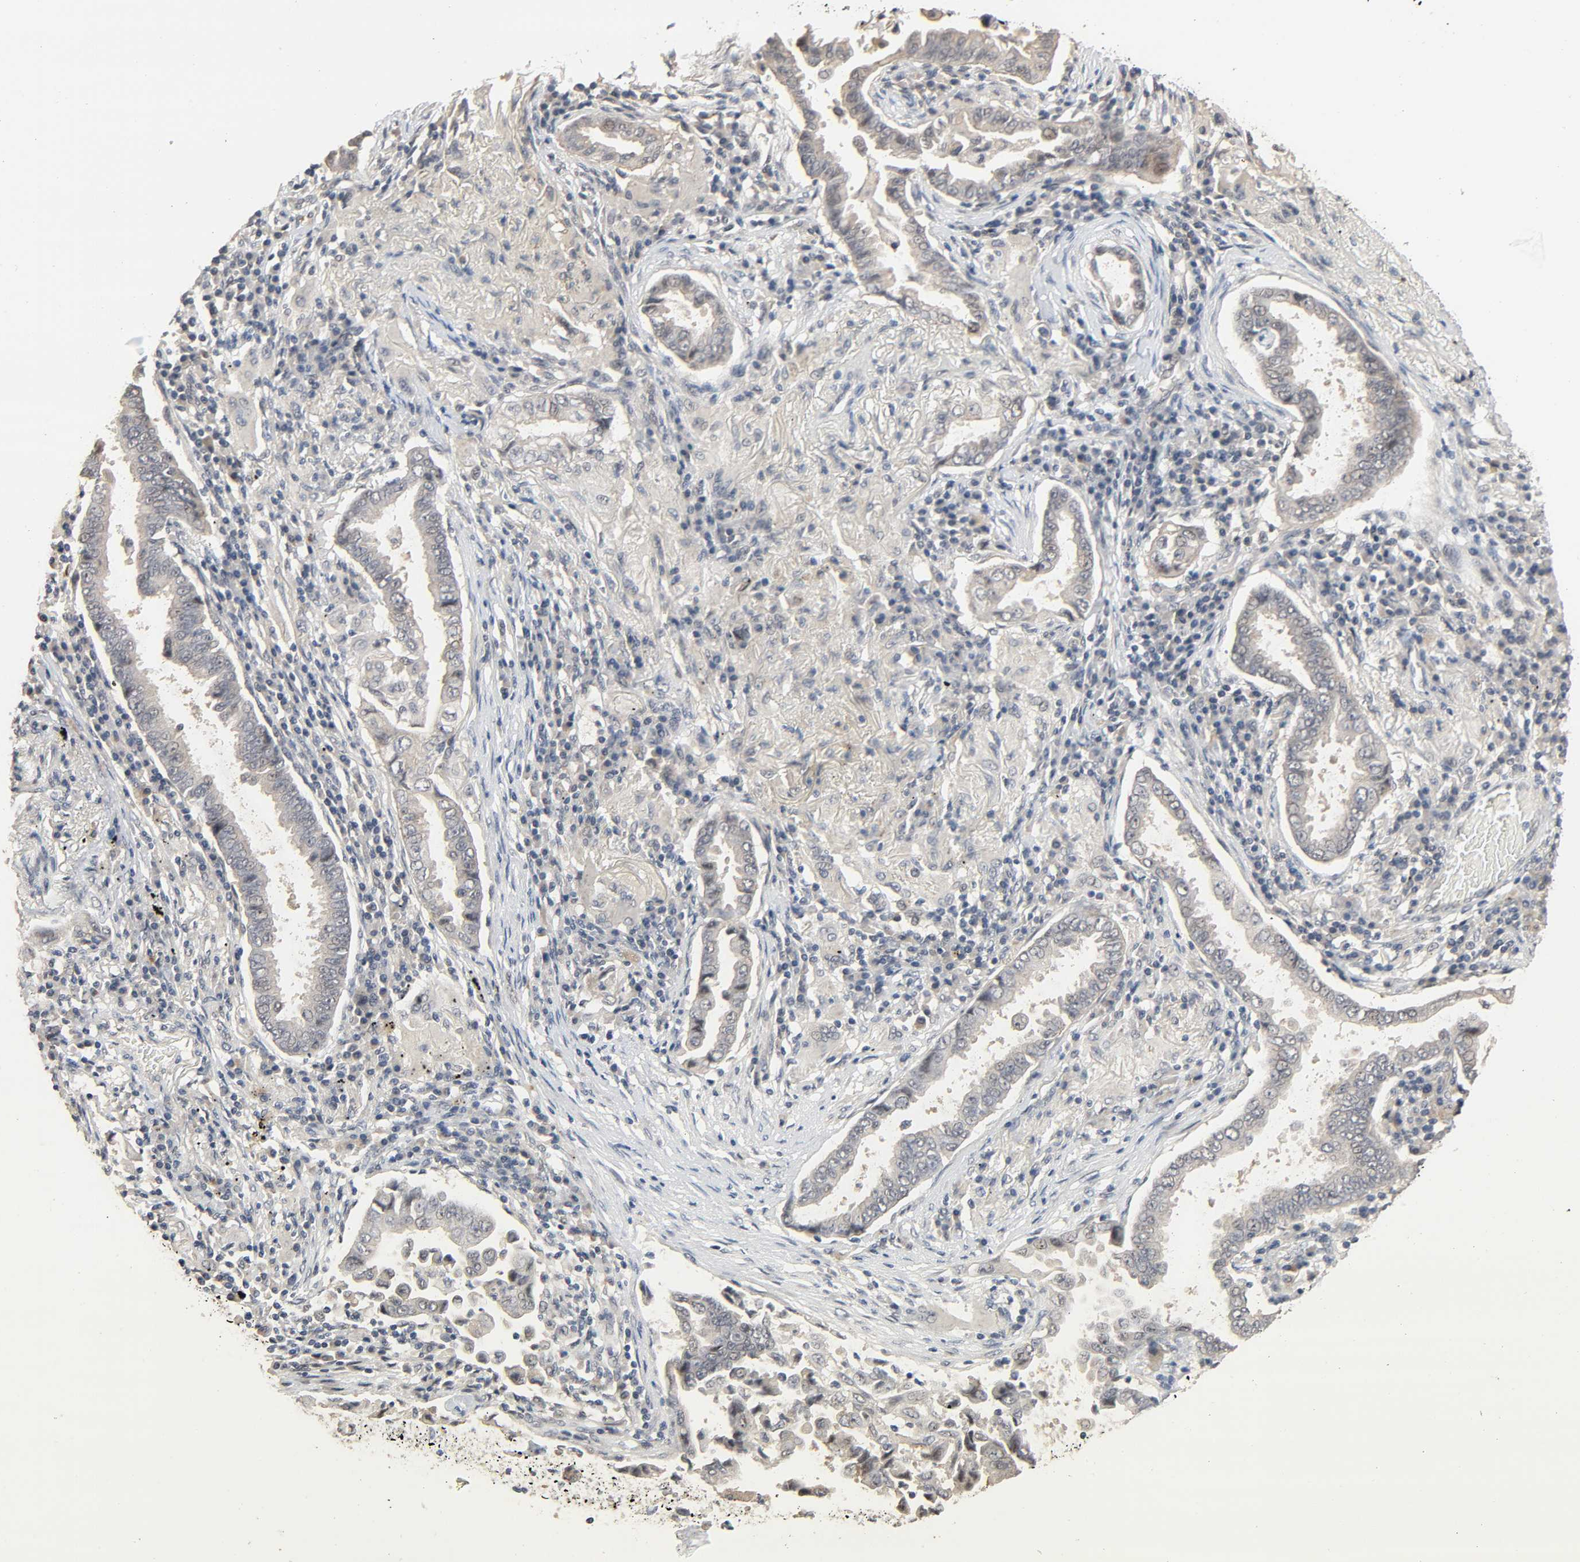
{"staining": {"intensity": "negative", "quantity": "none", "location": "none"}, "tissue": "lung cancer", "cell_type": "Tumor cells", "image_type": "cancer", "snomed": [{"axis": "morphology", "description": "Normal tissue, NOS"}, {"axis": "morphology", "description": "Inflammation, NOS"}, {"axis": "morphology", "description": "Adenocarcinoma, NOS"}, {"axis": "topography", "description": "Lung"}], "caption": "Immunohistochemical staining of human lung cancer reveals no significant expression in tumor cells. (IHC, brightfield microscopy, high magnification).", "gene": "MAGEA8", "patient": {"sex": "female", "age": 64}}